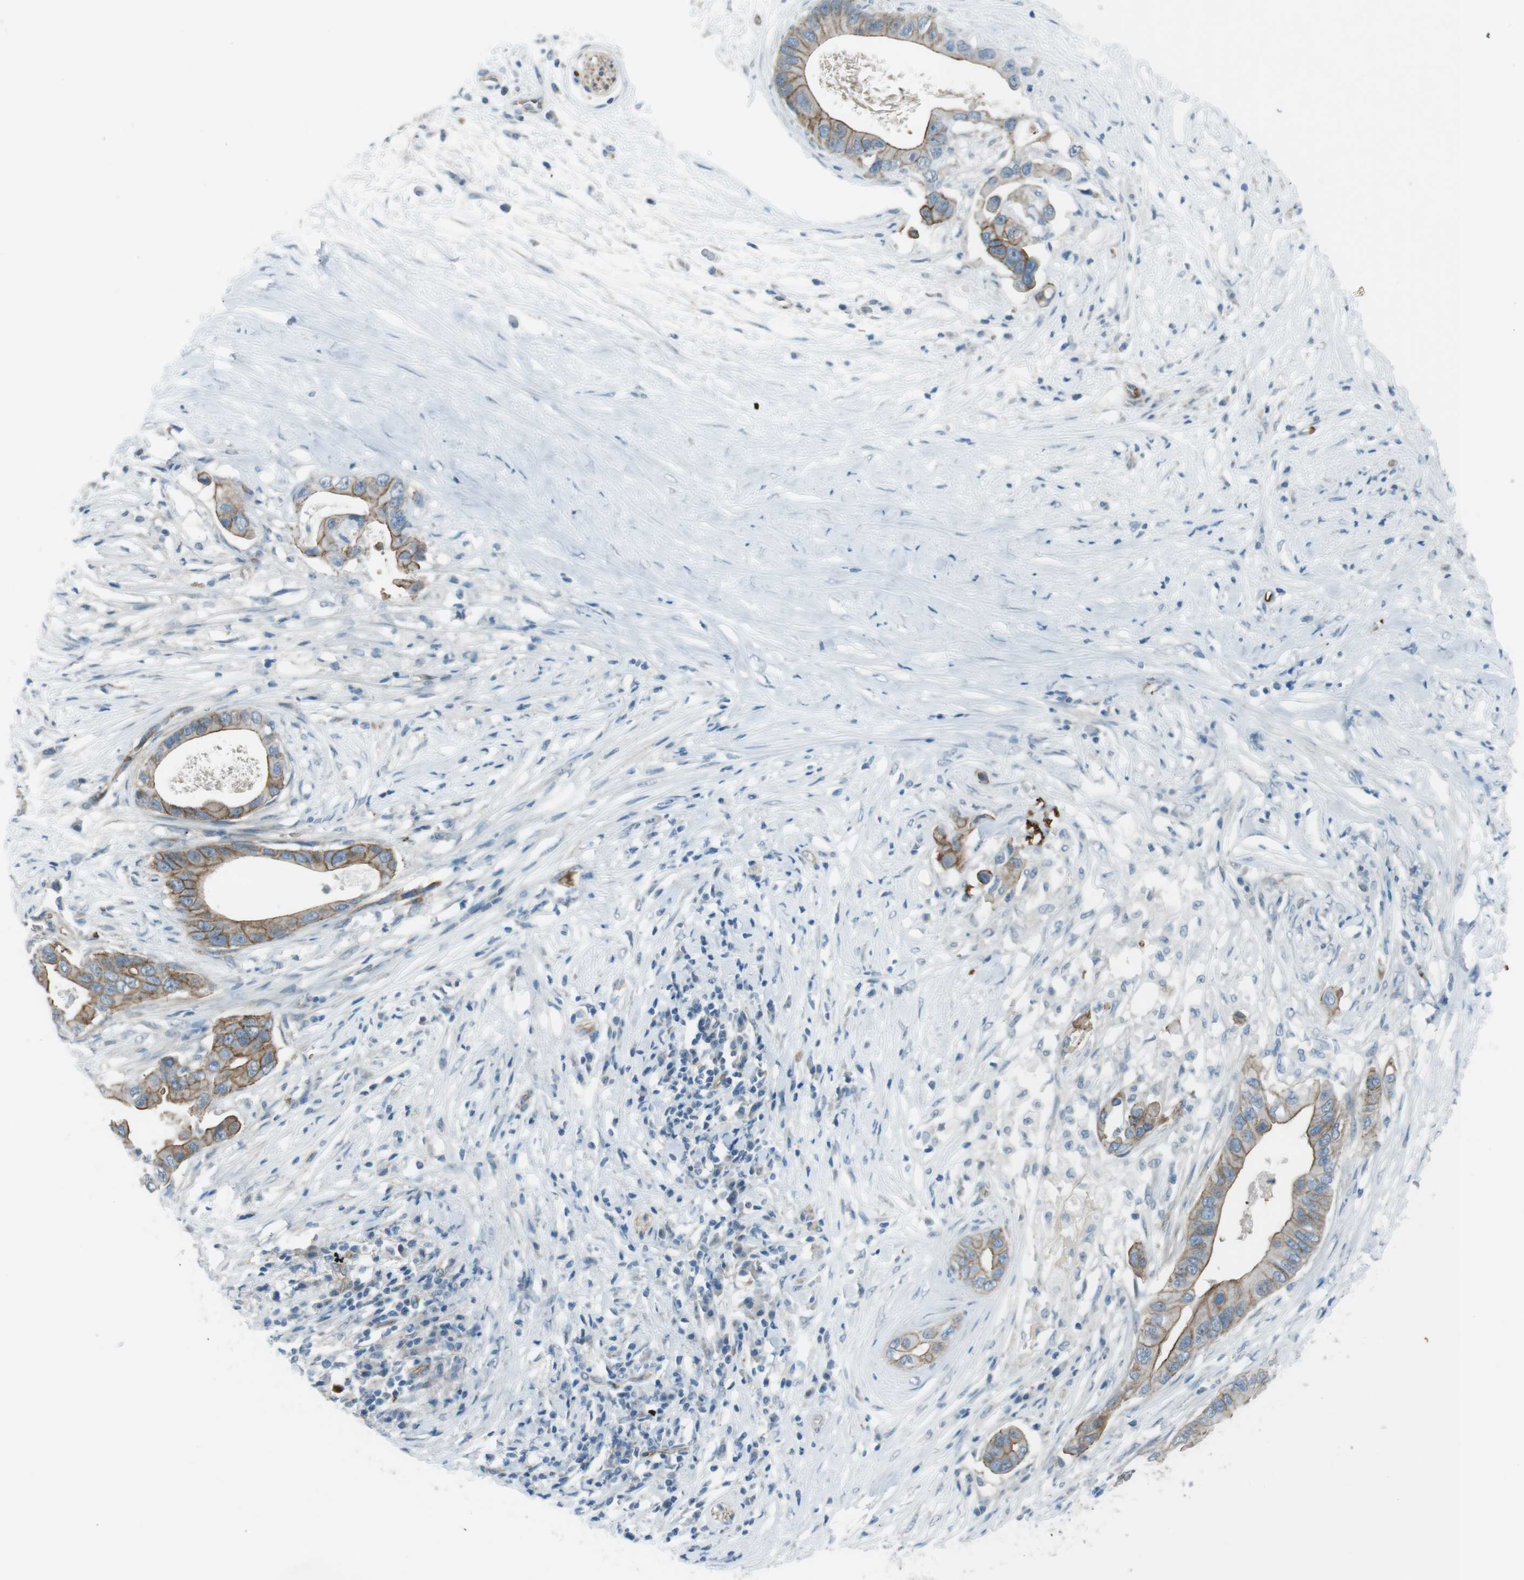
{"staining": {"intensity": "moderate", "quantity": ">75%", "location": "cytoplasmic/membranous"}, "tissue": "pancreatic cancer", "cell_type": "Tumor cells", "image_type": "cancer", "snomed": [{"axis": "morphology", "description": "Adenocarcinoma, NOS"}, {"axis": "topography", "description": "Pancreas"}], "caption": "Immunohistochemical staining of human pancreatic cancer (adenocarcinoma) exhibits medium levels of moderate cytoplasmic/membranous expression in approximately >75% of tumor cells.", "gene": "SPTA1", "patient": {"sex": "male", "age": 77}}